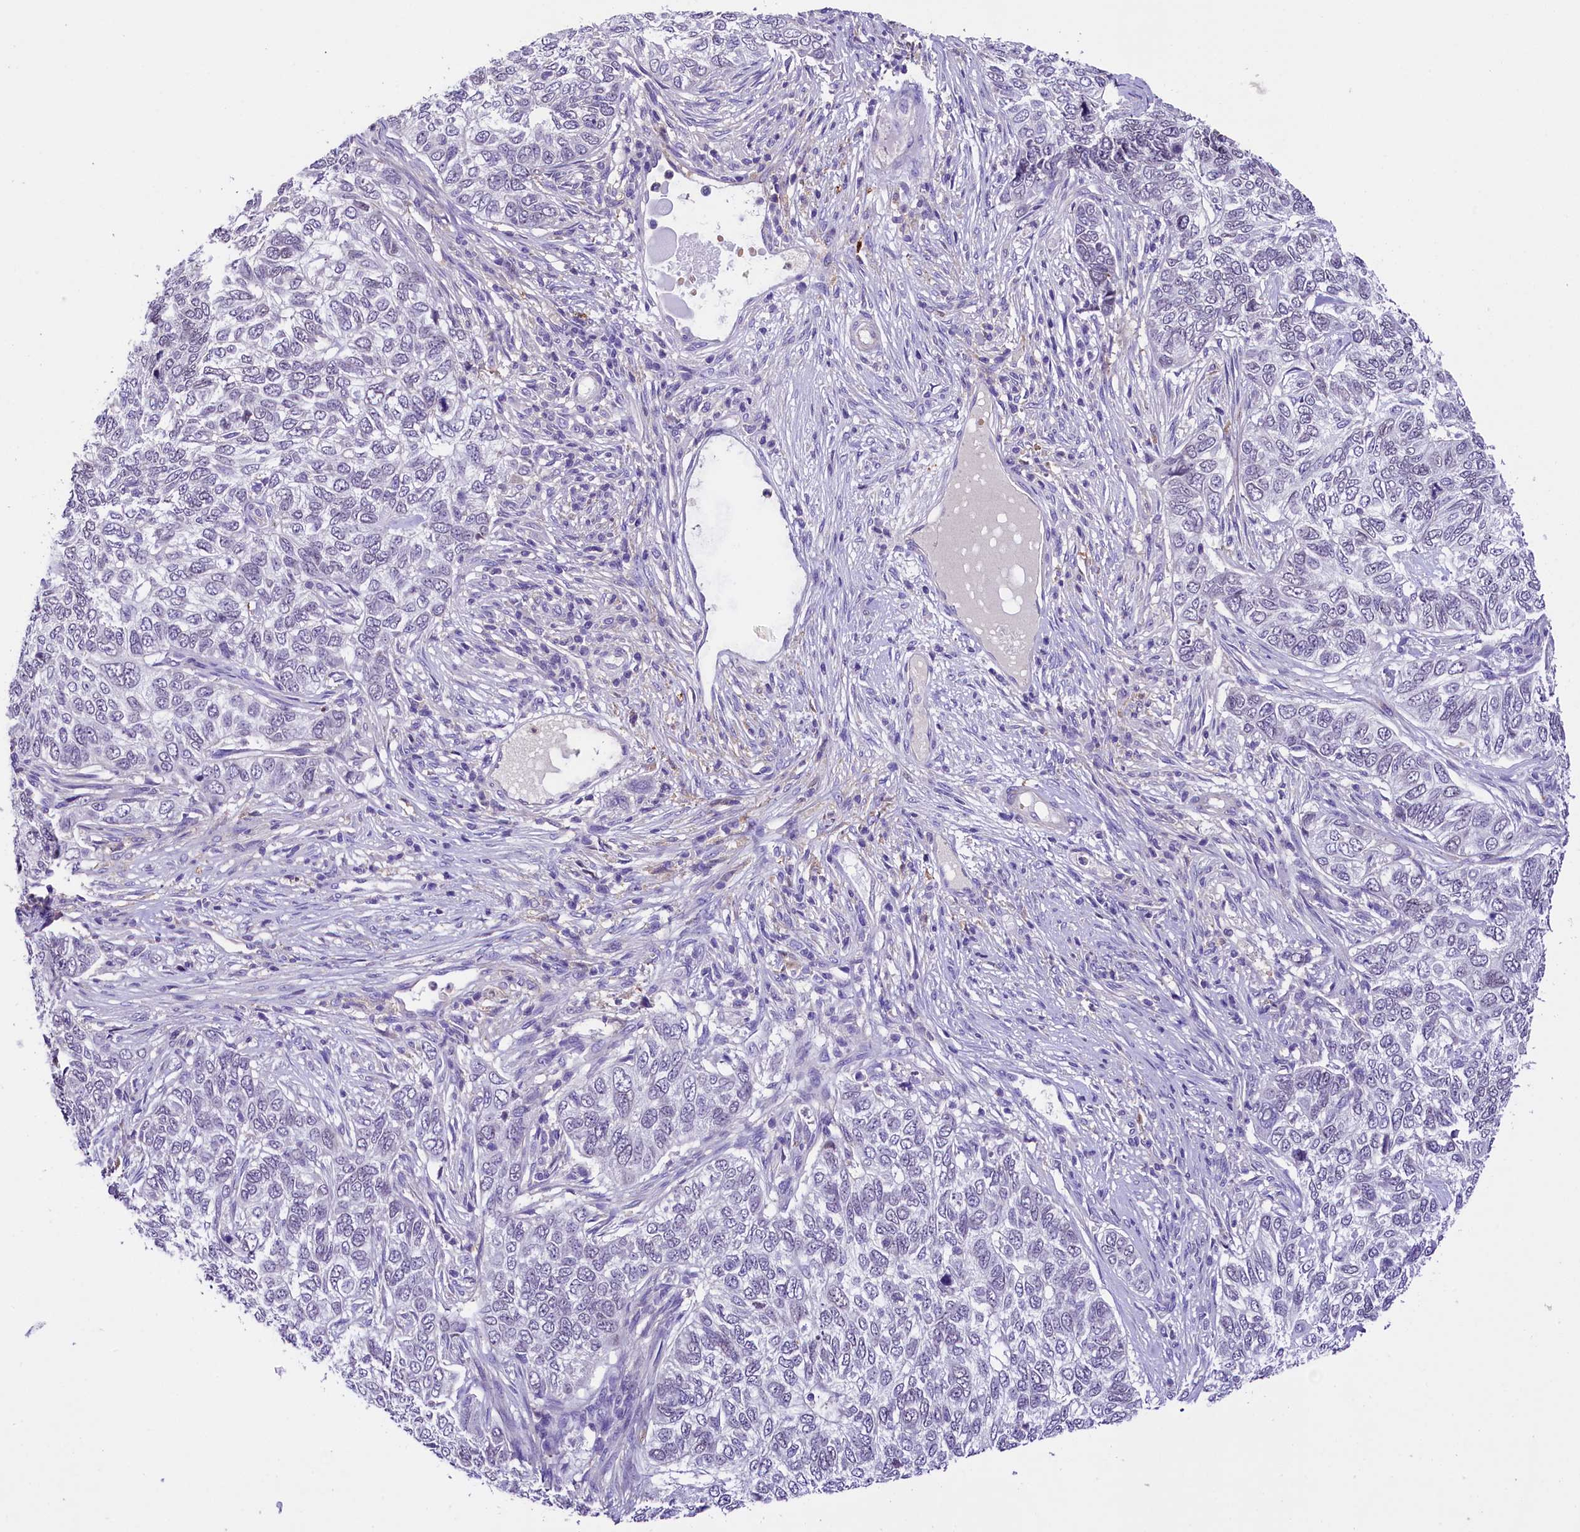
{"staining": {"intensity": "negative", "quantity": "none", "location": "none"}, "tissue": "skin cancer", "cell_type": "Tumor cells", "image_type": "cancer", "snomed": [{"axis": "morphology", "description": "Basal cell carcinoma"}, {"axis": "topography", "description": "Skin"}], "caption": "High magnification brightfield microscopy of skin cancer (basal cell carcinoma) stained with DAB (brown) and counterstained with hematoxylin (blue): tumor cells show no significant expression.", "gene": "MEX3B", "patient": {"sex": "female", "age": 65}}